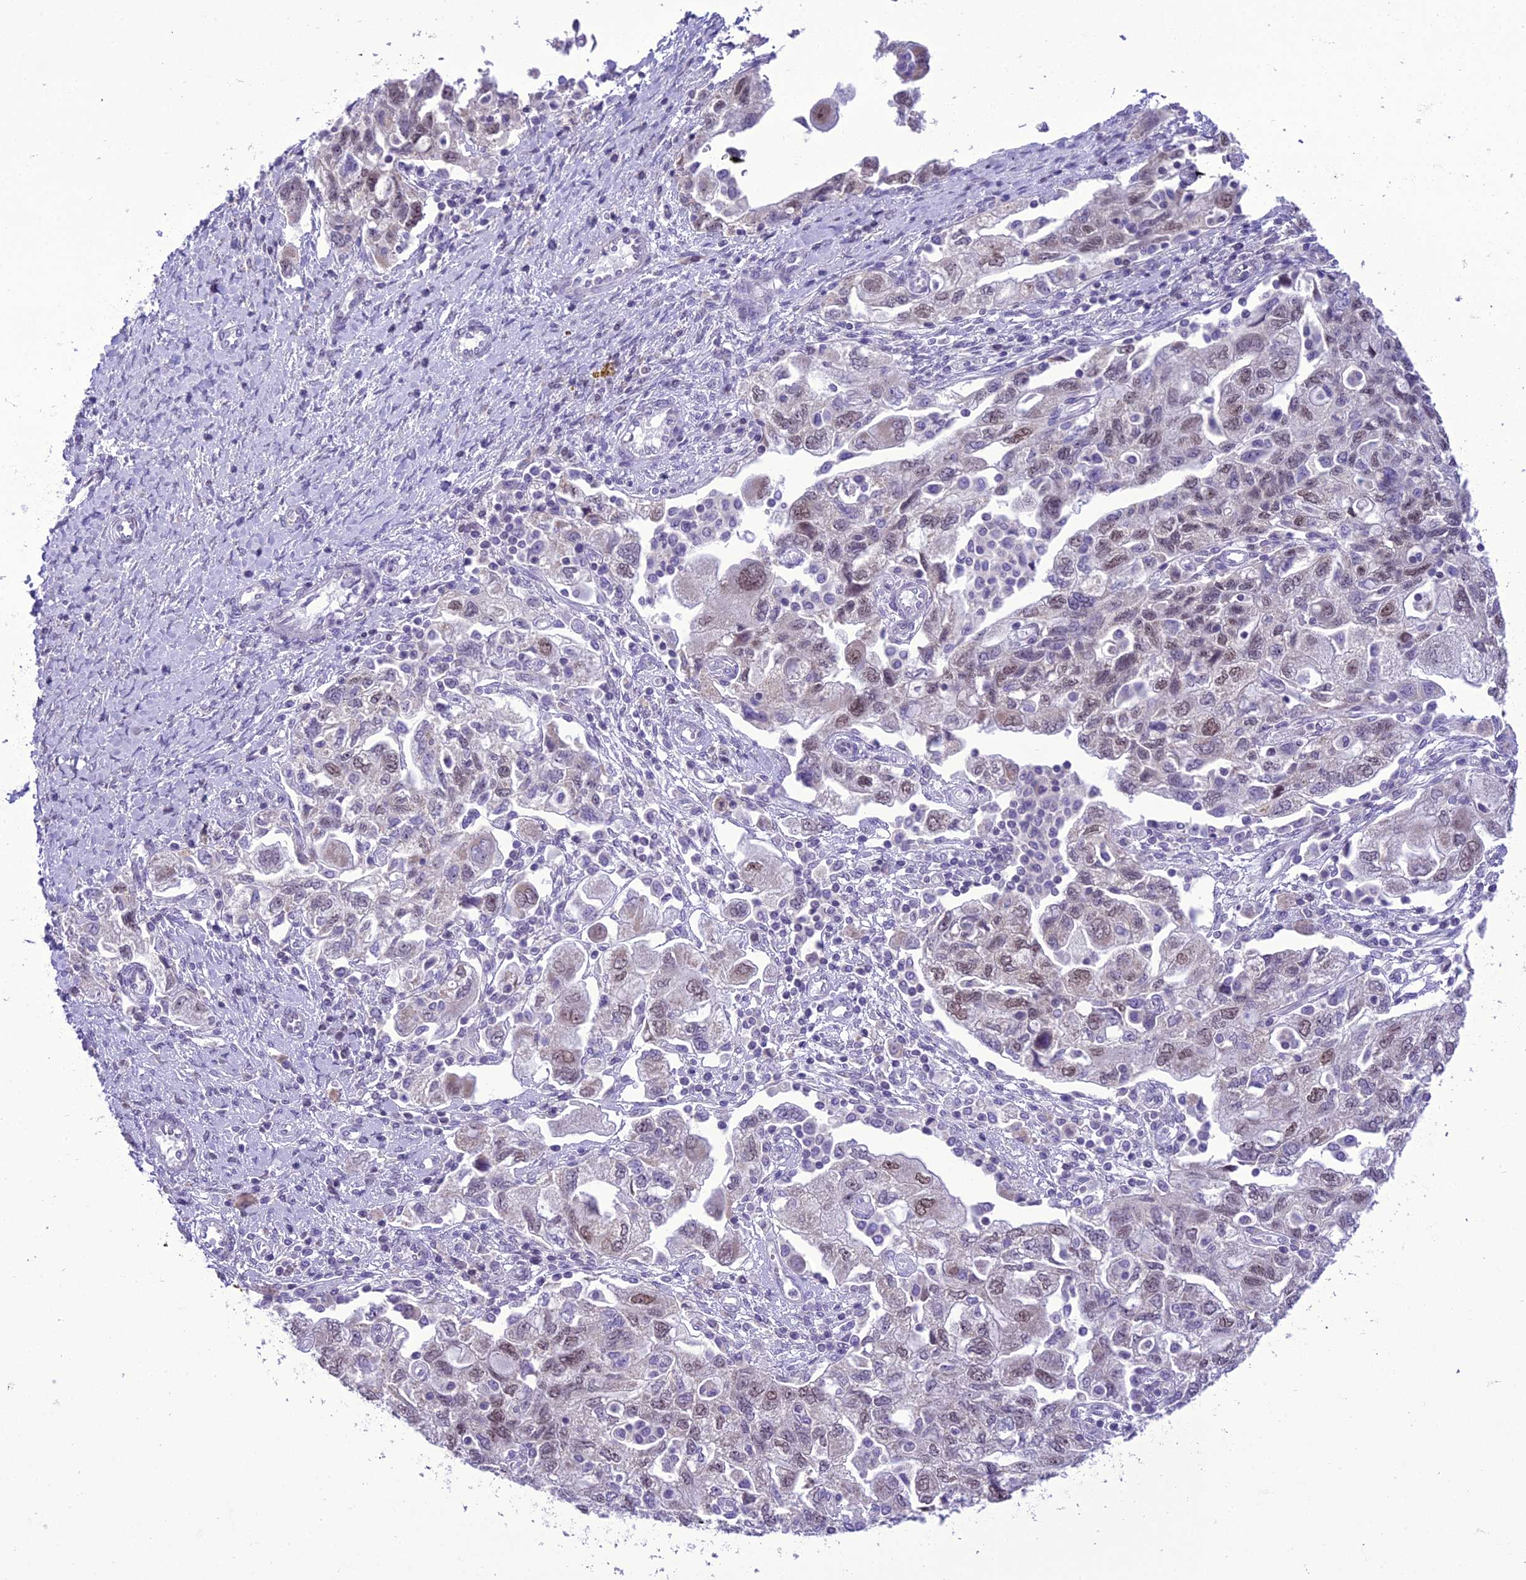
{"staining": {"intensity": "weak", "quantity": "25%-75%", "location": "nuclear"}, "tissue": "ovarian cancer", "cell_type": "Tumor cells", "image_type": "cancer", "snomed": [{"axis": "morphology", "description": "Carcinoma, NOS"}, {"axis": "morphology", "description": "Cystadenocarcinoma, serous, NOS"}, {"axis": "topography", "description": "Ovary"}], "caption": "Immunohistochemistry of human ovarian carcinoma reveals low levels of weak nuclear positivity in about 25%-75% of tumor cells.", "gene": "B9D2", "patient": {"sex": "female", "age": 69}}